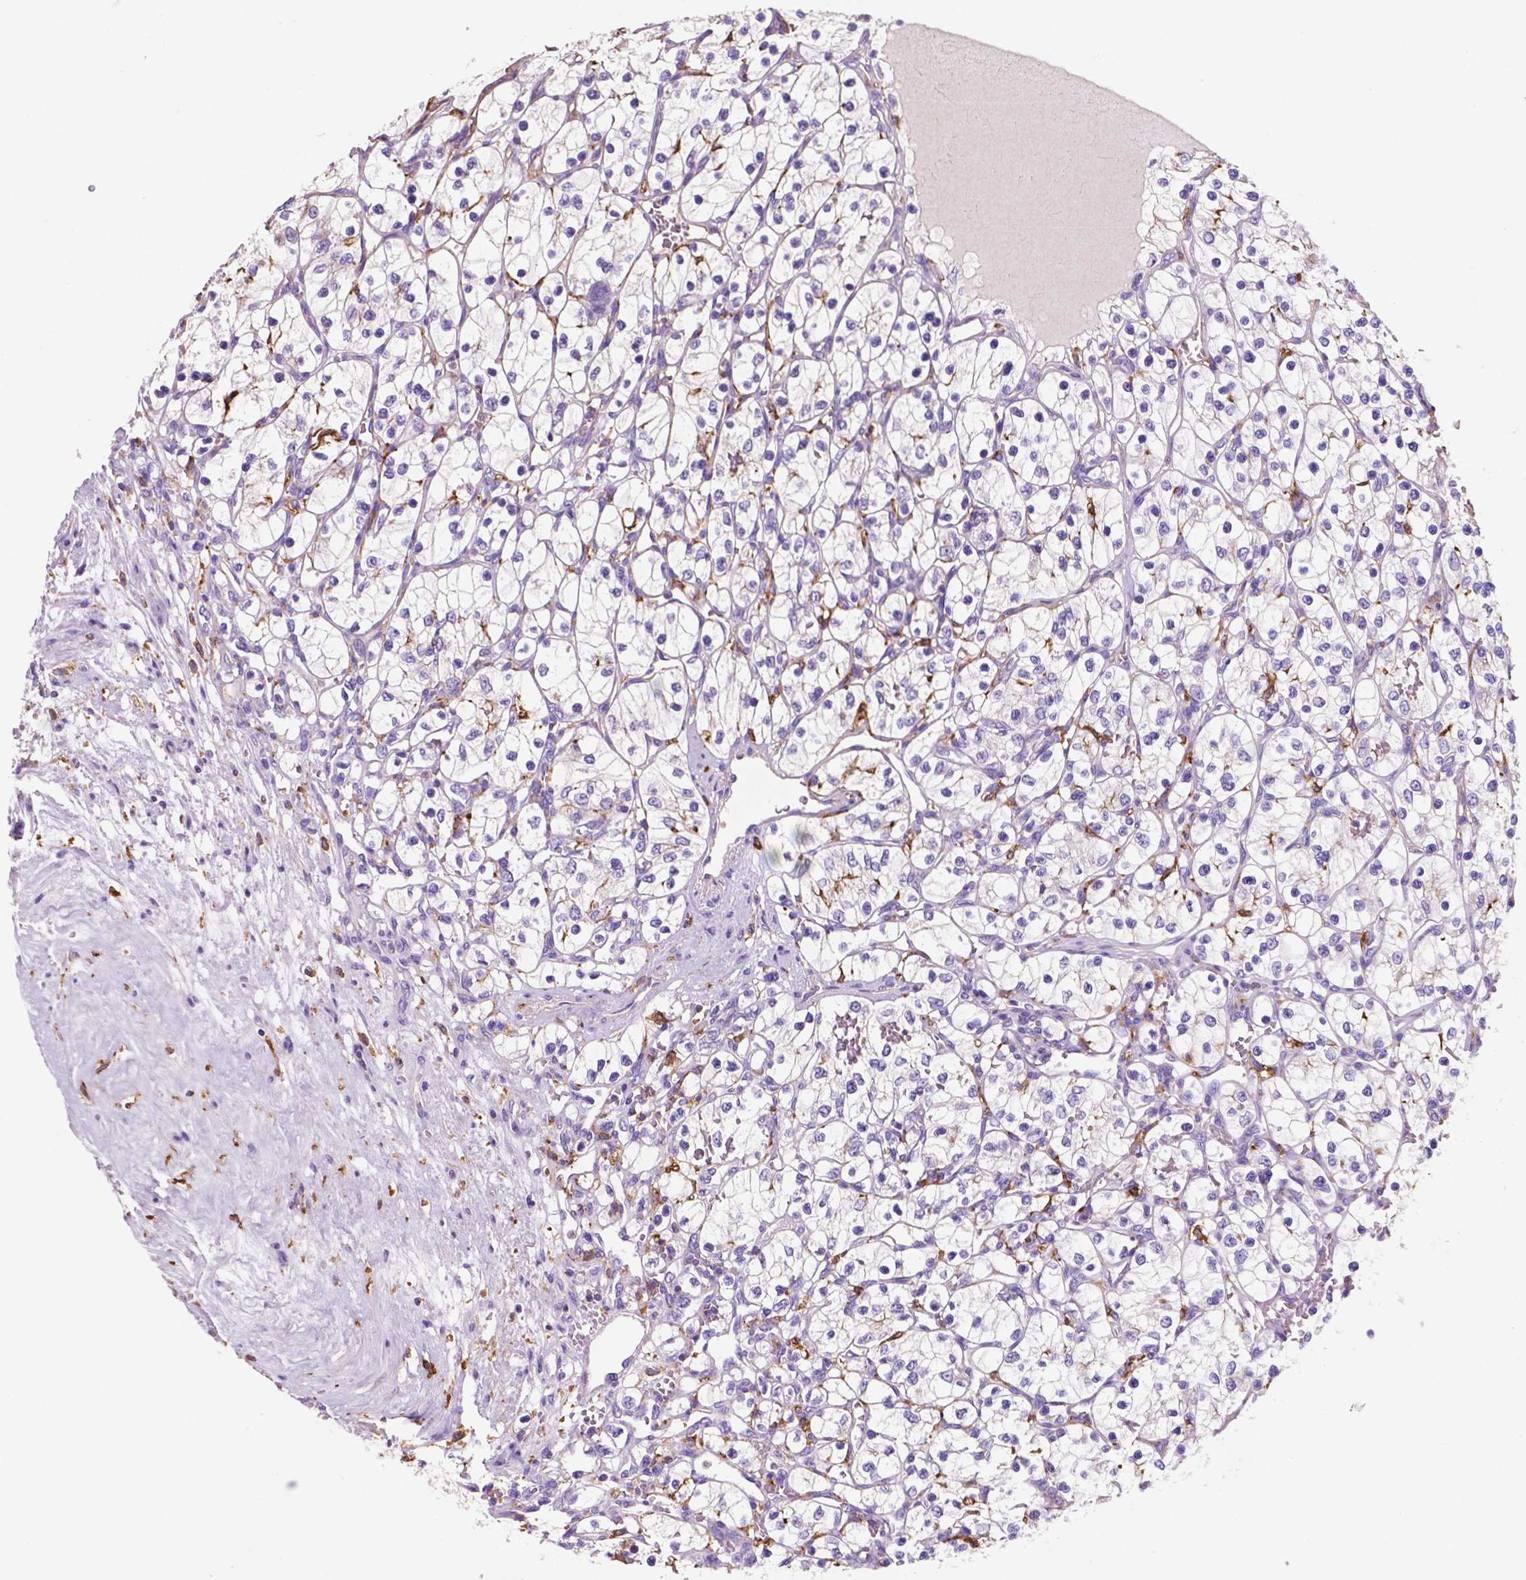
{"staining": {"intensity": "negative", "quantity": "none", "location": "none"}, "tissue": "renal cancer", "cell_type": "Tumor cells", "image_type": "cancer", "snomed": [{"axis": "morphology", "description": "Adenocarcinoma, NOS"}, {"axis": "topography", "description": "Kidney"}], "caption": "Tumor cells show no significant protein positivity in renal cancer (adenocarcinoma).", "gene": "MKRN2OS", "patient": {"sex": "female", "age": 69}}